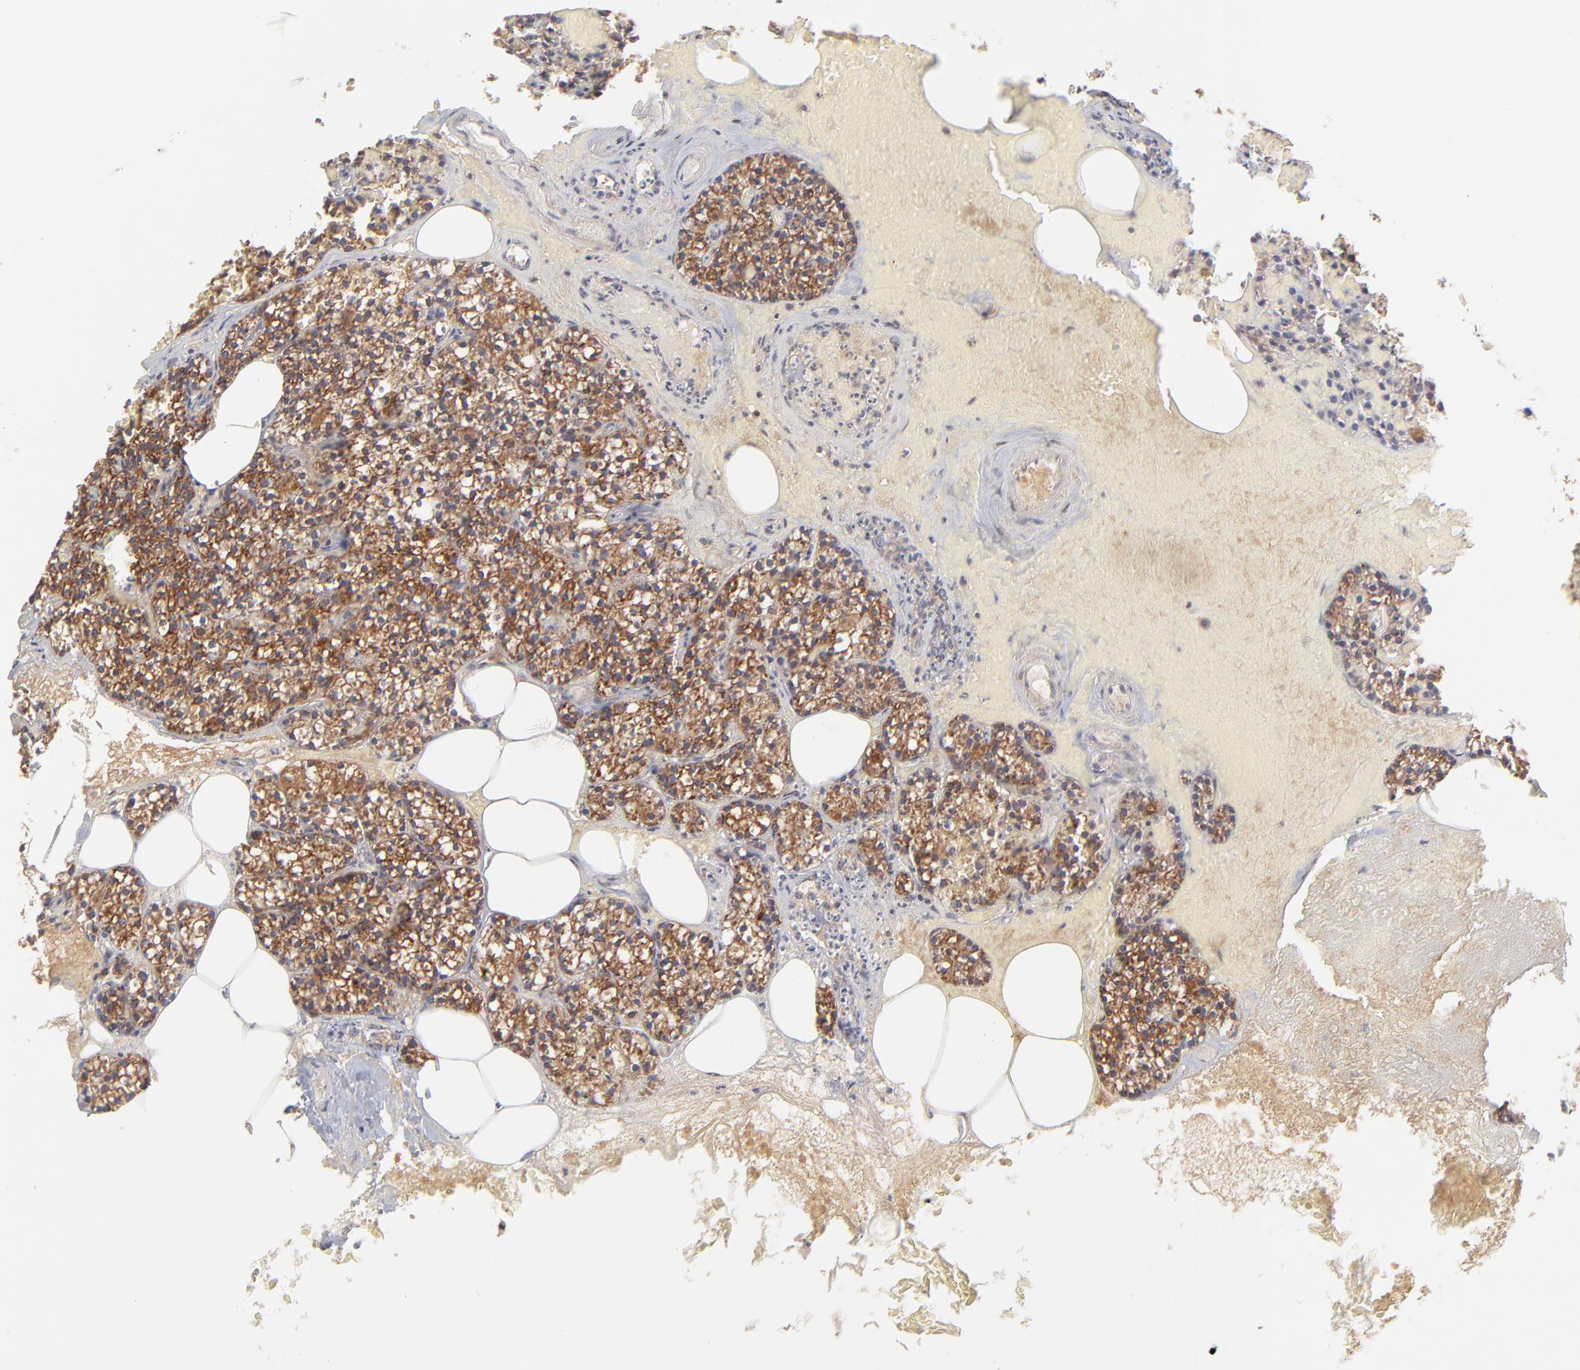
{"staining": {"intensity": "strong", "quantity": ">75%", "location": "cytoplasmic/membranous"}, "tissue": "parathyroid gland", "cell_type": "Glandular cells", "image_type": "normal", "snomed": [{"axis": "morphology", "description": "Normal tissue, NOS"}, {"axis": "topography", "description": "Parathyroid gland"}], "caption": "A micrograph showing strong cytoplasmic/membranous expression in about >75% of glandular cells in benign parathyroid gland, as visualized by brown immunohistochemical staining.", "gene": "UBE2H", "patient": {"sex": "male", "age": 51}}